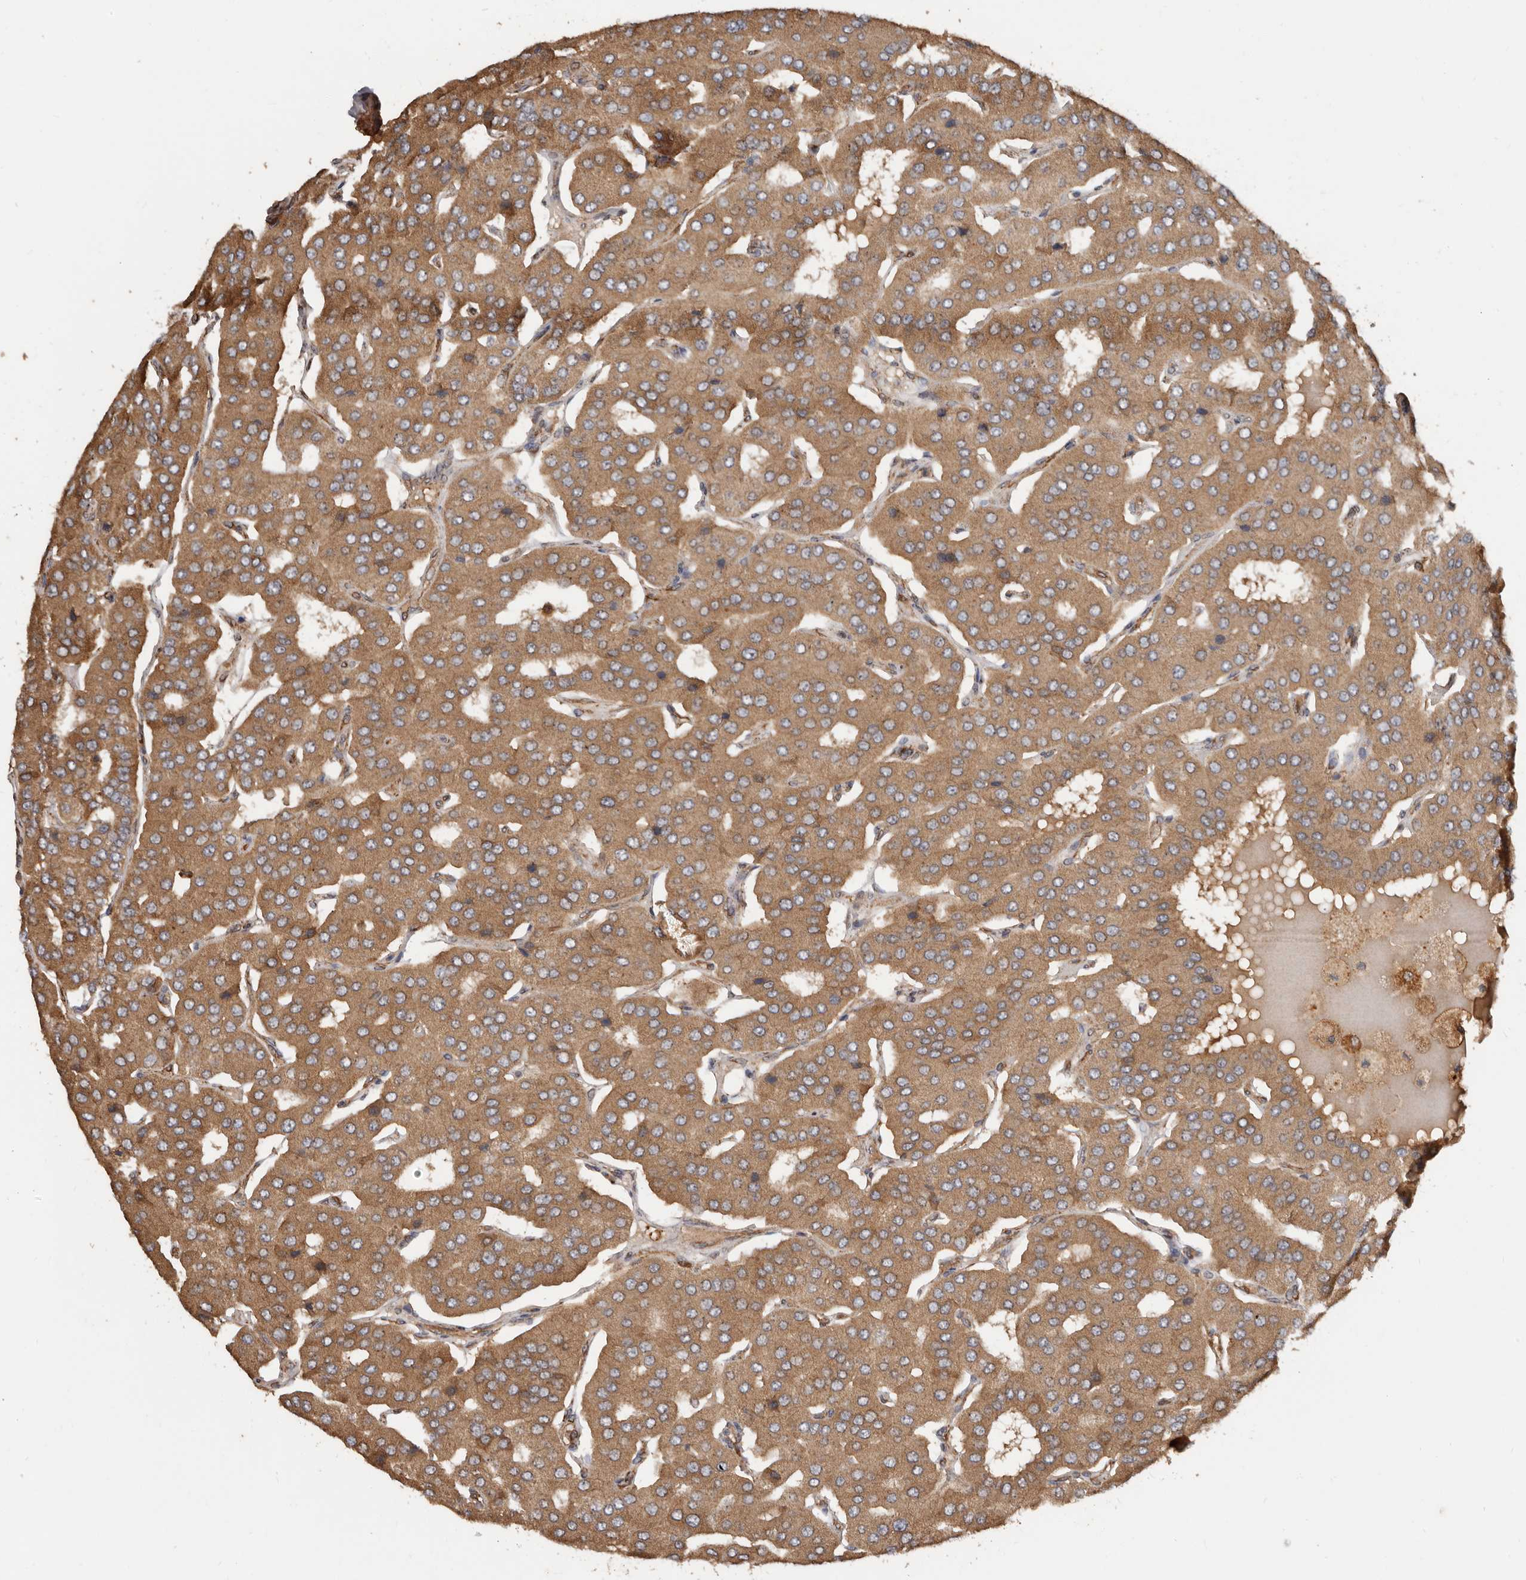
{"staining": {"intensity": "moderate", "quantity": ">75%", "location": "cytoplasmic/membranous"}, "tissue": "parathyroid gland", "cell_type": "Glandular cells", "image_type": "normal", "snomed": [{"axis": "morphology", "description": "Normal tissue, NOS"}, {"axis": "morphology", "description": "Adenoma, NOS"}, {"axis": "topography", "description": "Parathyroid gland"}], "caption": "Parathyroid gland stained for a protein demonstrates moderate cytoplasmic/membranous positivity in glandular cells. (DAB (3,3'-diaminobenzidine) IHC with brightfield microscopy, high magnification).", "gene": "RSPO2", "patient": {"sex": "female", "age": 86}}